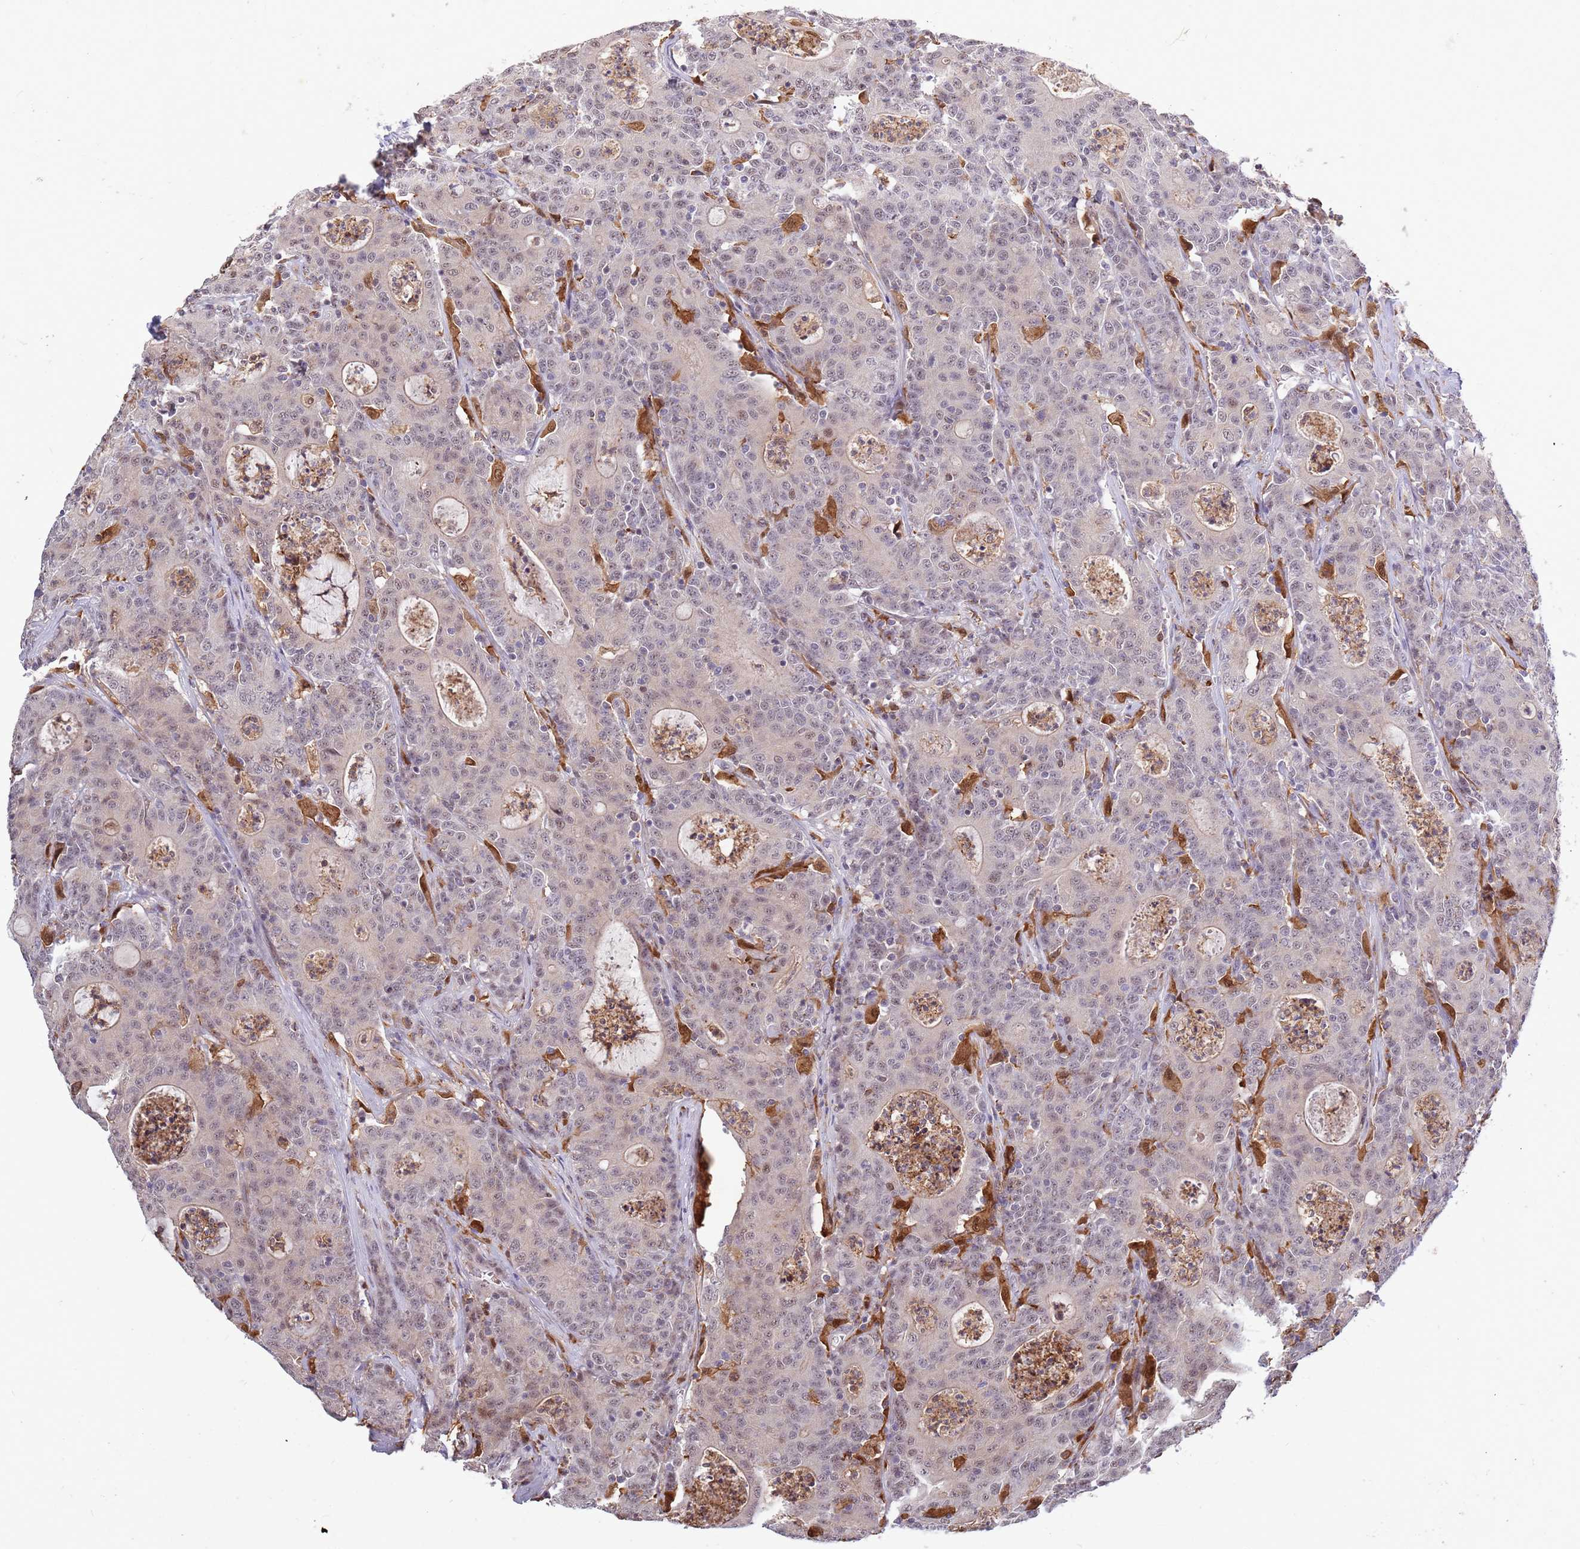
{"staining": {"intensity": "weak", "quantity": "25%-75%", "location": "nuclear"}, "tissue": "colorectal cancer", "cell_type": "Tumor cells", "image_type": "cancer", "snomed": [{"axis": "morphology", "description": "Adenocarcinoma, NOS"}, {"axis": "topography", "description": "Colon"}], "caption": "Colorectal cancer stained for a protein (brown) exhibits weak nuclear positive expression in approximately 25%-75% of tumor cells.", "gene": "CCNJL", "patient": {"sex": "male", "age": 83}}